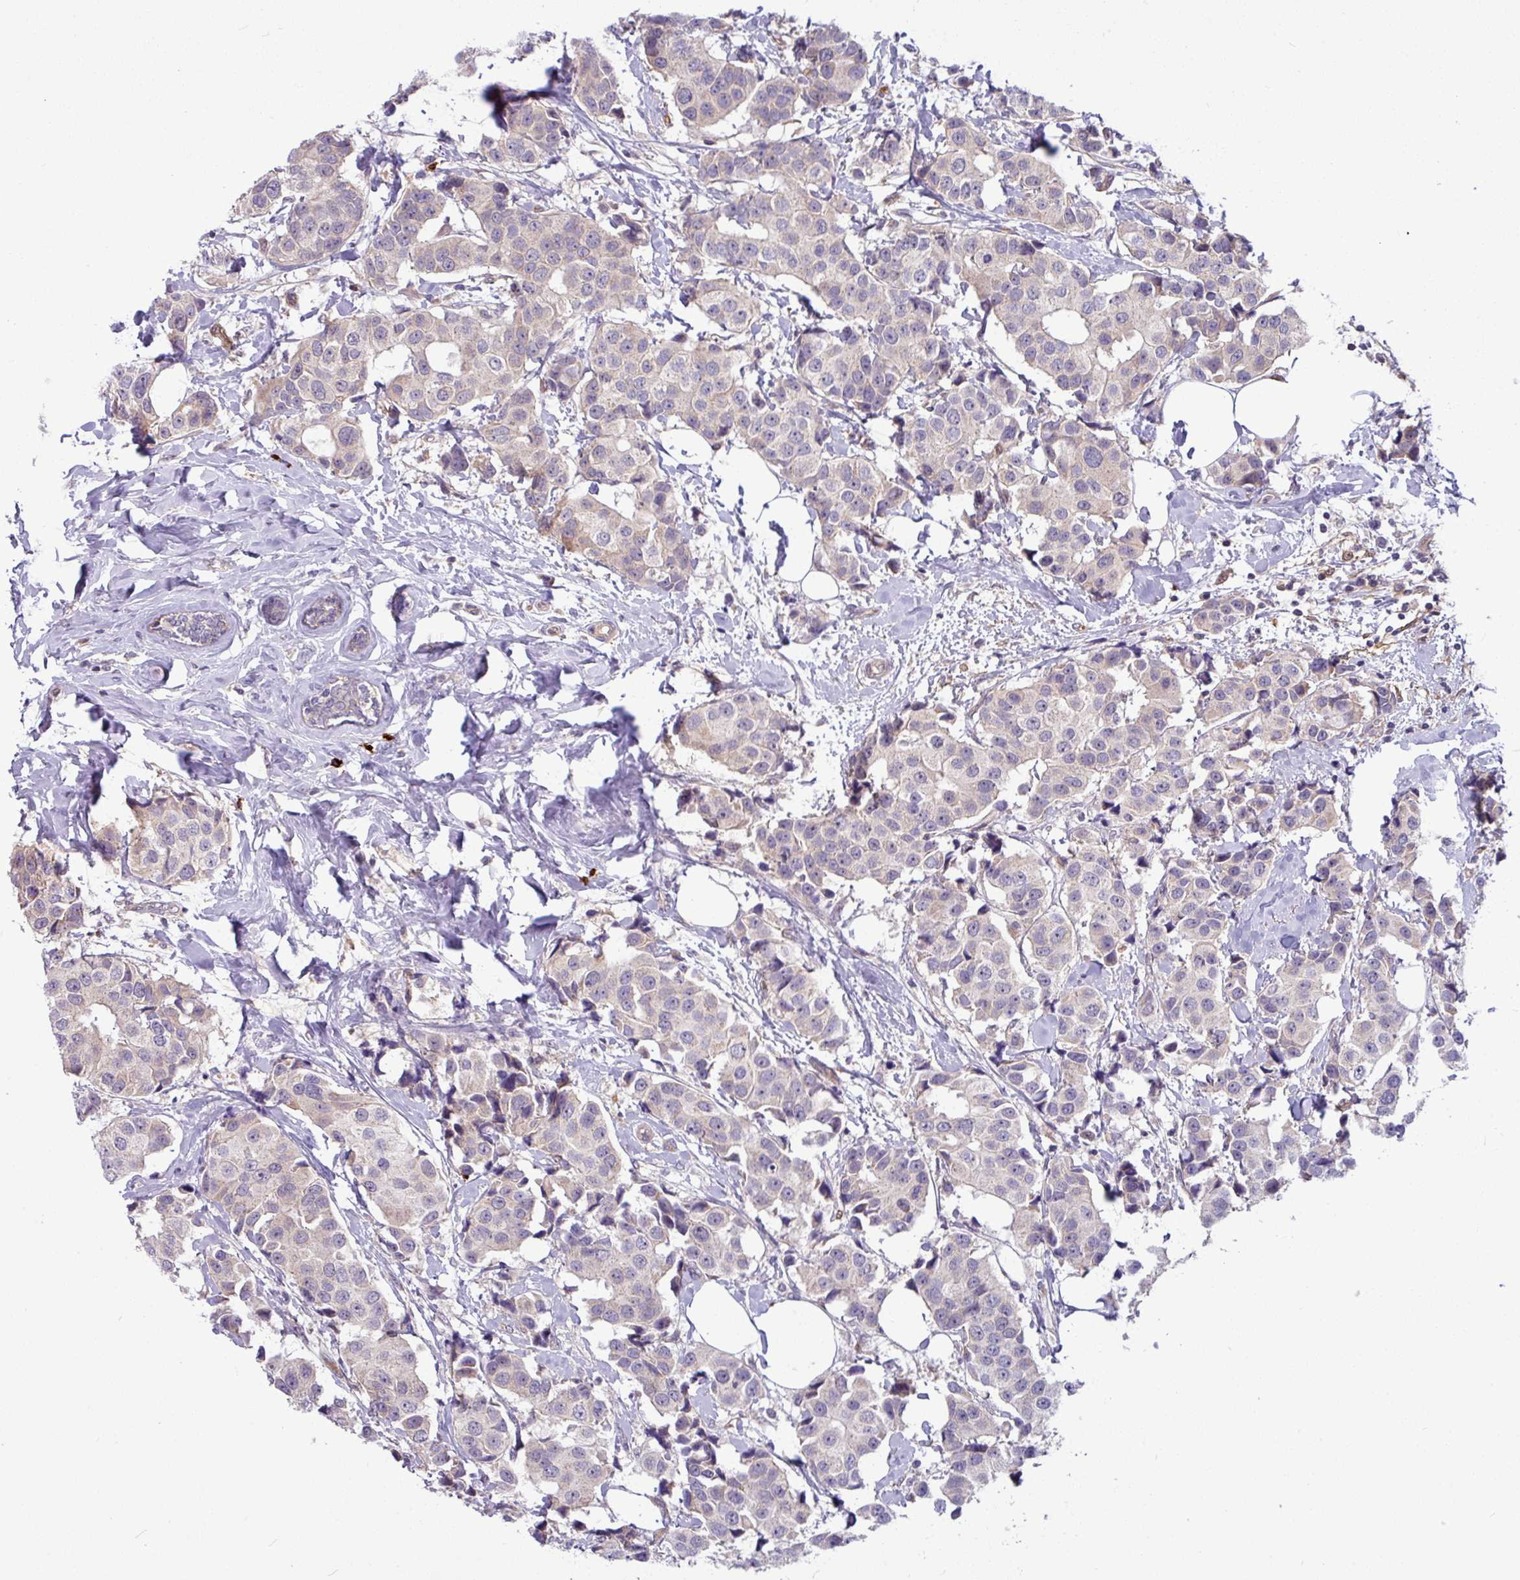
{"staining": {"intensity": "negative", "quantity": "none", "location": "none"}, "tissue": "breast cancer", "cell_type": "Tumor cells", "image_type": "cancer", "snomed": [{"axis": "morphology", "description": "Normal tissue, NOS"}, {"axis": "morphology", "description": "Duct carcinoma"}, {"axis": "topography", "description": "Breast"}], "caption": "Breast cancer was stained to show a protein in brown. There is no significant positivity in tumor cells.", "gene": "B4GALNT4", "patient": {"sex": "female", "age": 39}}